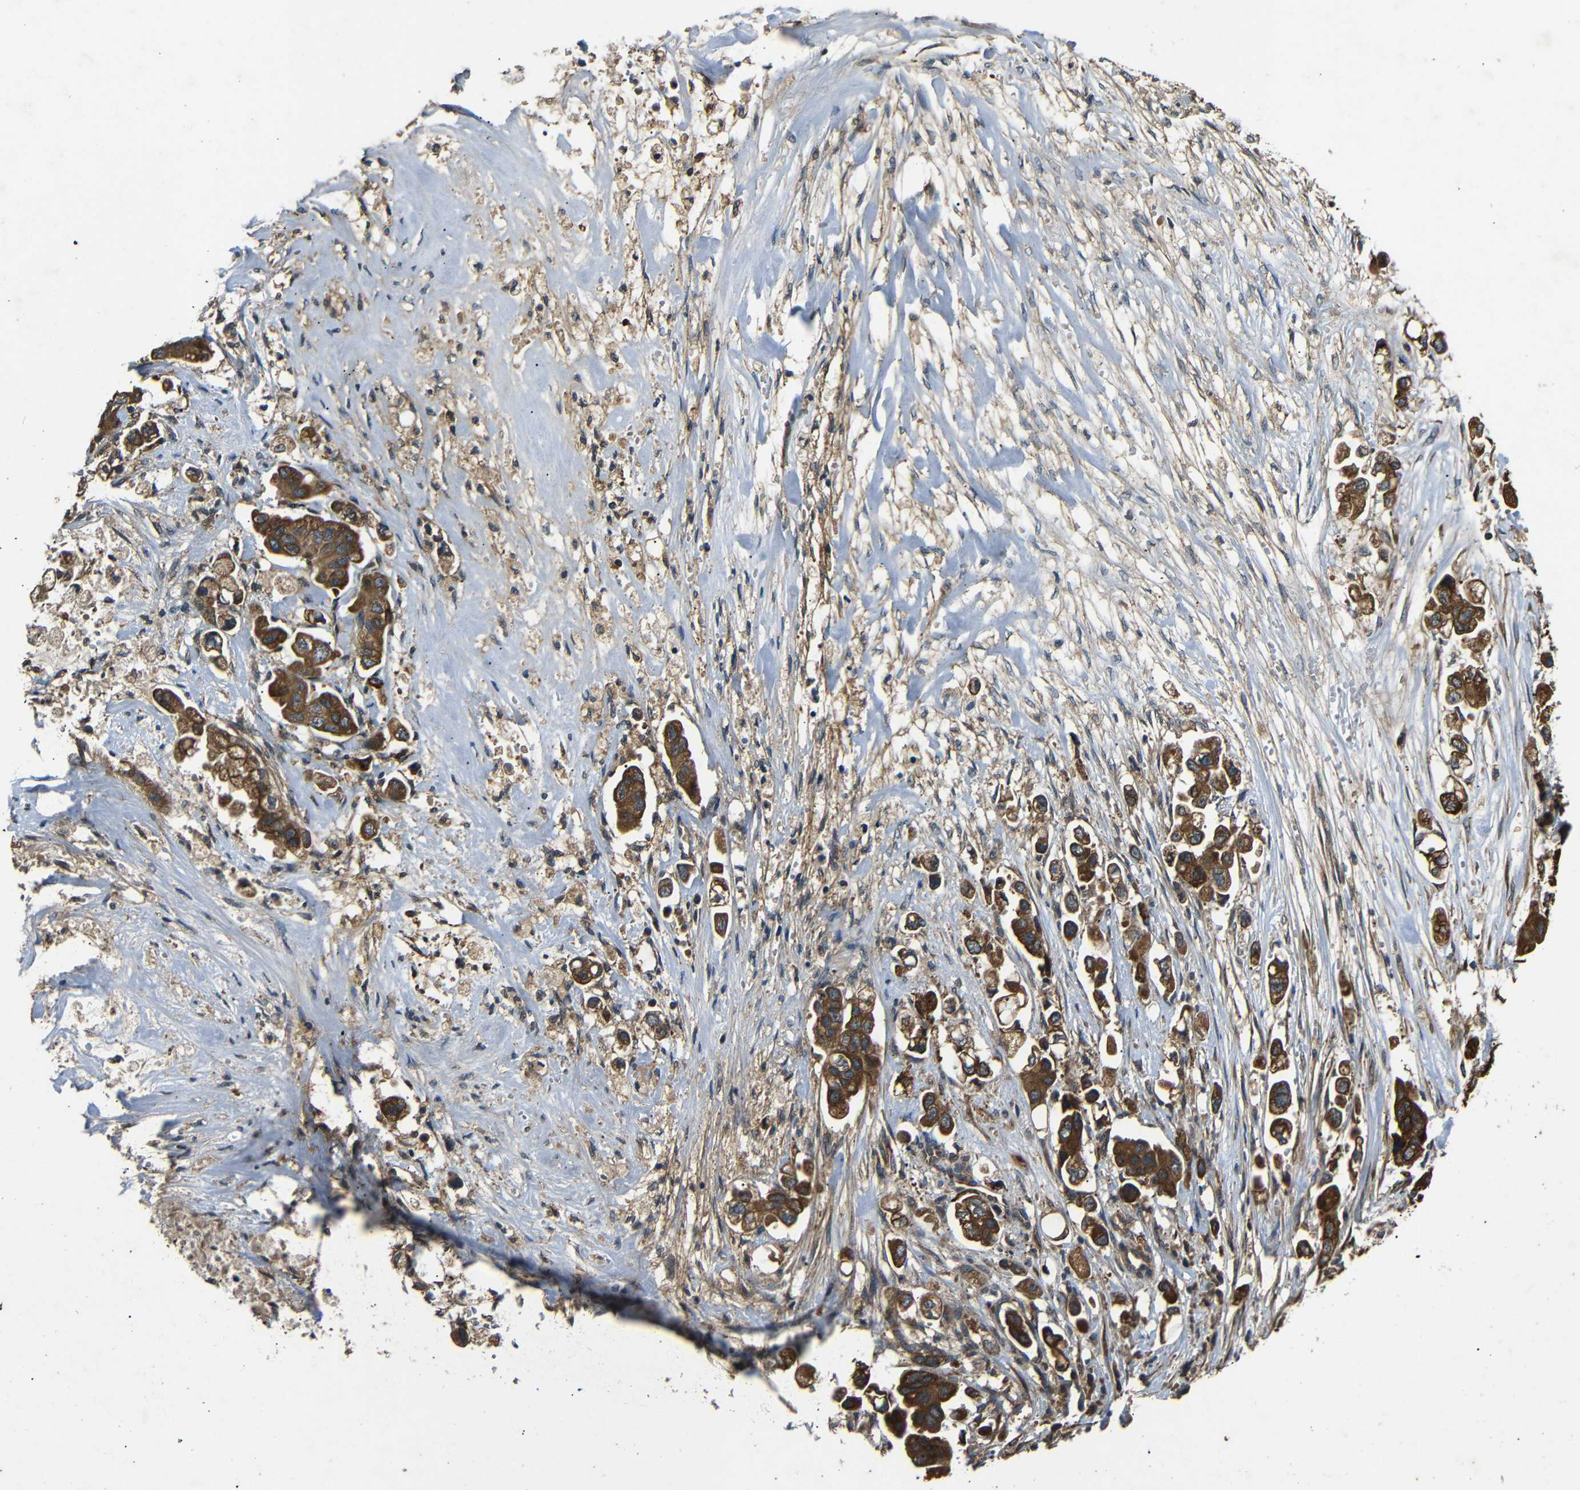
{"staining": {"intensity": "strong", "quantity": ">75%", "location": "cytoplasmic/membranous"}, "tissue": "stomach cancer", "cell_type": "Tumor cells", "image_type": "cancer", "snomed": [{"axis": "morphology", "description": "Adenocarcinoma, NOS"}, {"axis": "topography", "description": "Stomach"}], "caption": "Stomach cancer stained for a protein (brown) reveals strong cytoplasmic/membranous positive staining in approximately >75% of tumor cells.", "gene": "TRPC1", "patient": {"sex": "male", "age": 62}}